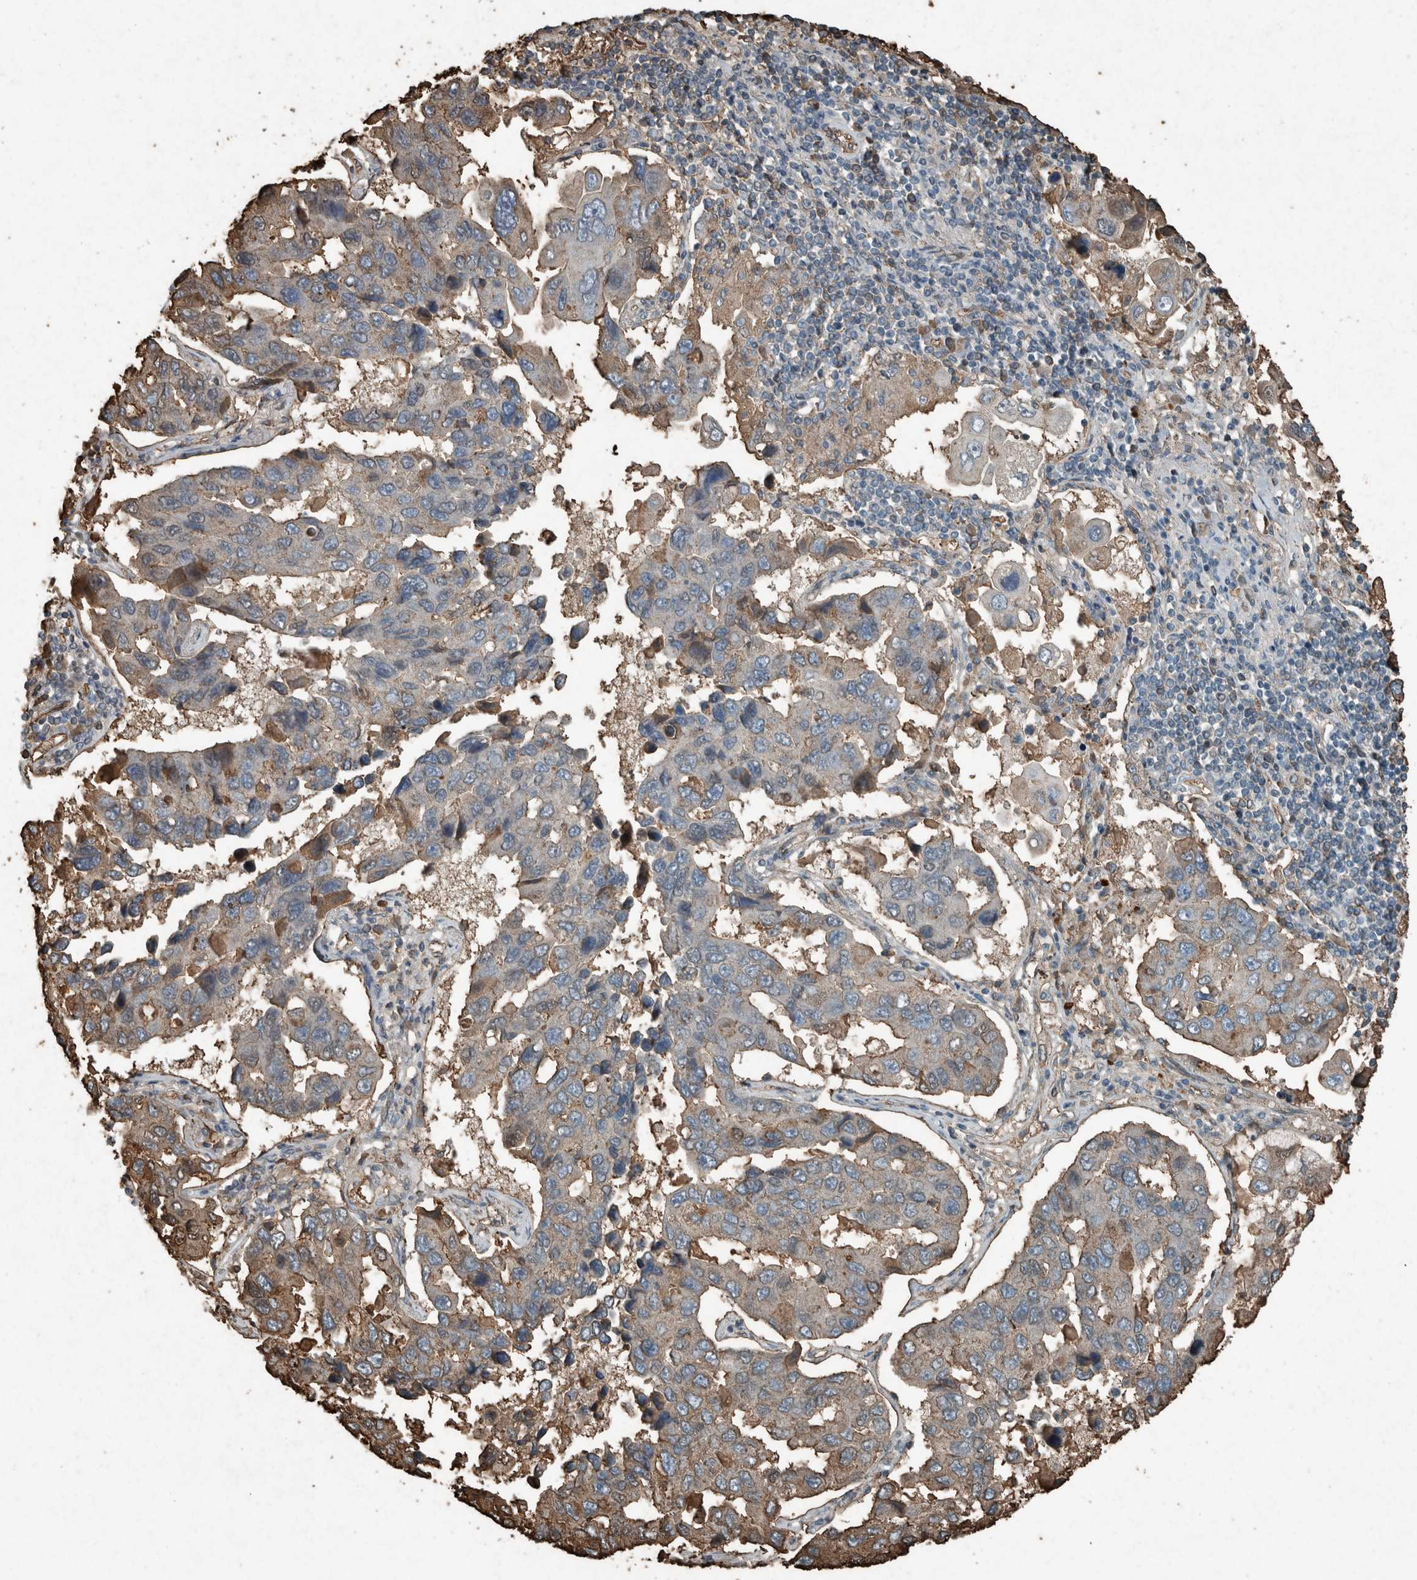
{"staining": {"intensity": "weak", "quantity": "<25%", "location": "cytoplasmic/membranous"}, "tissue": "lung cancer", "cell_type": "Tumor cells", "image_type": "cancer", "snomed": [{"axis": "morphology", "description": "Adenocarcinoma, NOS"}, {"axis": "topography", "description": "Lung"}], "caption": "An IHC histopathology image of lung cancer (adenocarcinoma) is shown. There is no staining in tumor cells of lung cancer (adenocarcinoma). Nuclei are stained in blue.", "gene": "LBP", "patient": {"sex": "male", "age": 64}}